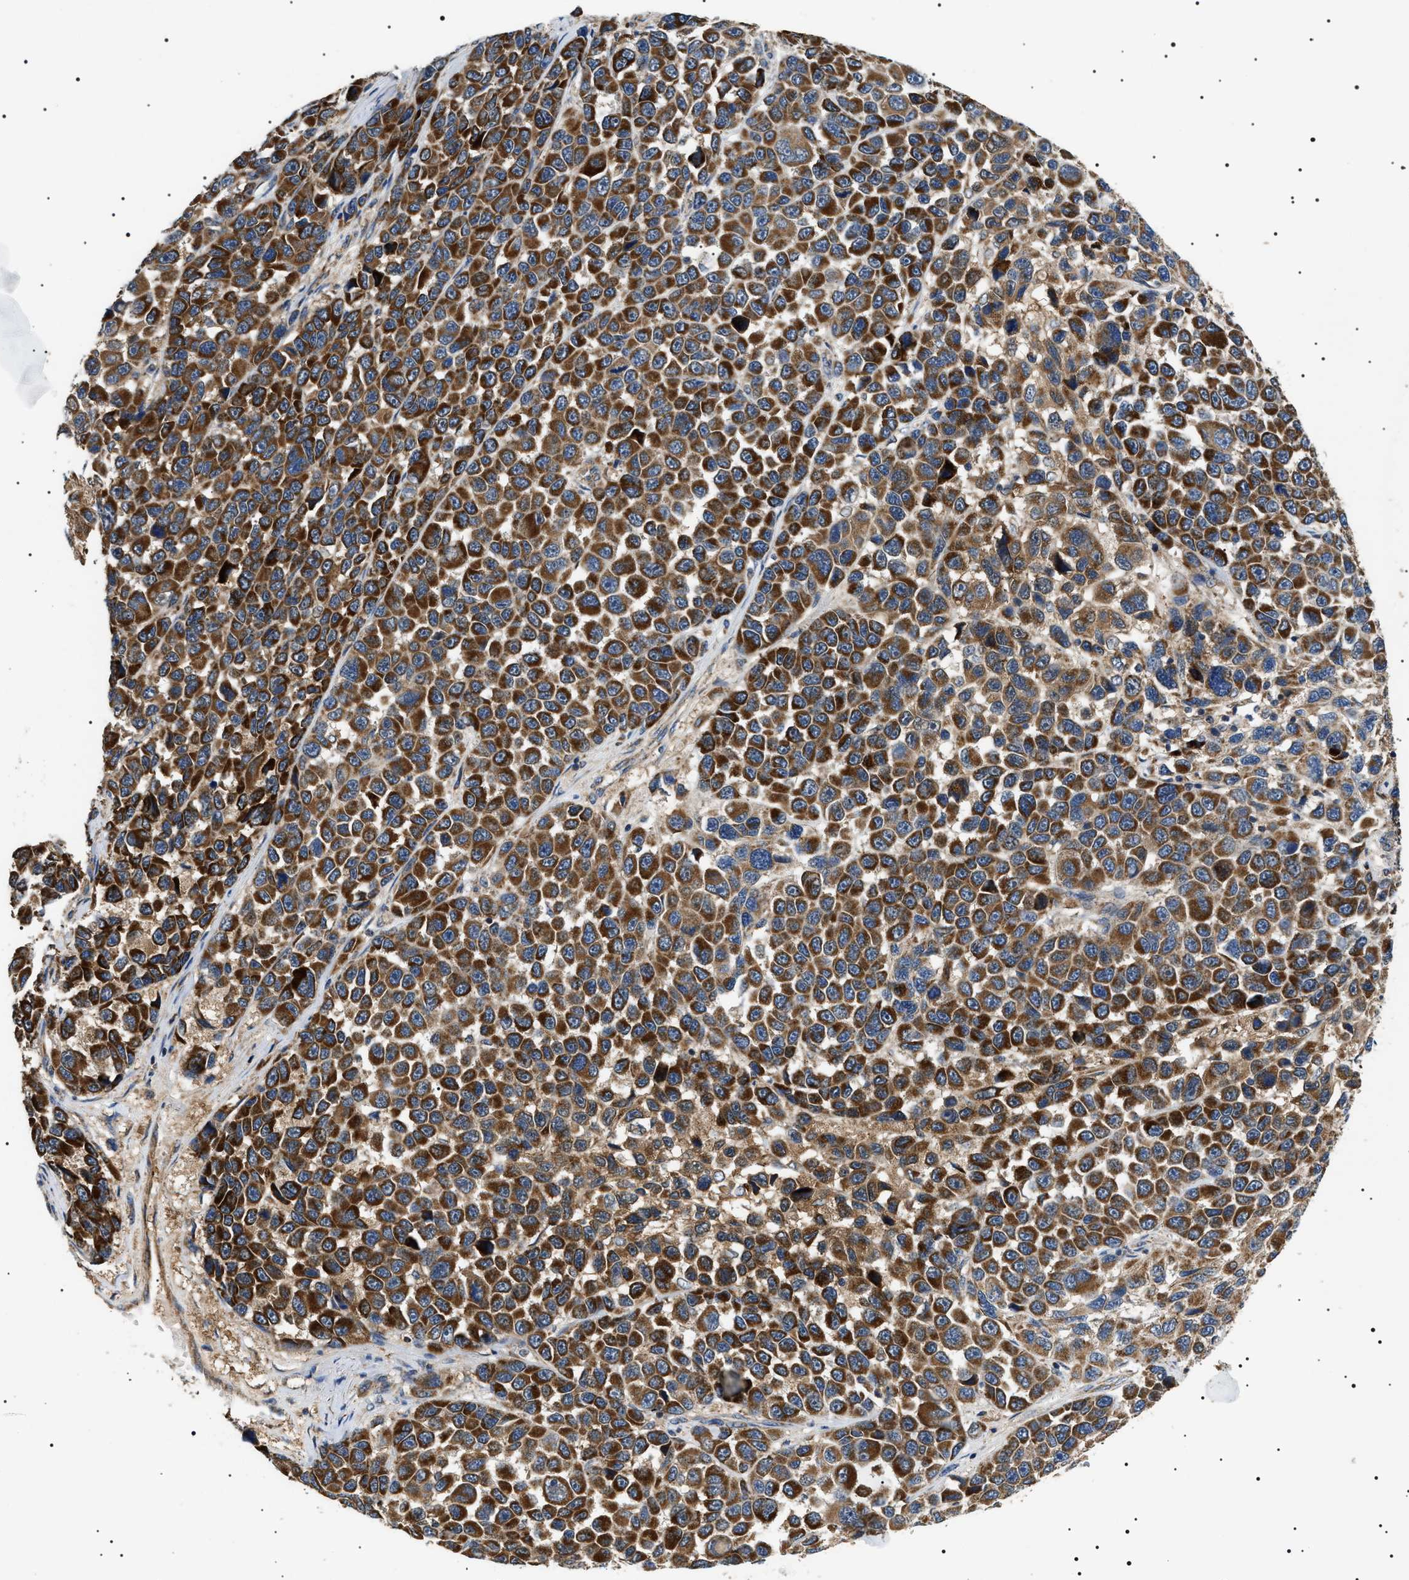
{"staining": {"intensity": "strong", "quantity": ">75%", "location": "cytoplasmic/membranous"}, "tissue": "melanoma", "cell_type": "Tumor cells", "image_type": "cancer", "snomed": [{"axis": "morphology", "description": "Malignant melanoma, NOS"}, {"axis": "topography", "description": "Skin"}], "caption": "DAB (3,3'-diaminobenzidine) immunohistochemical staining of human malignant melanoma shows strong cytoplasmic/membranous protein staining in approximately >75% of tumor cells. (Brightfield microscopy of DAB IHC at high magnification).", "gene": "OXSM", "patient": {"sex": "male", "age": 53}}